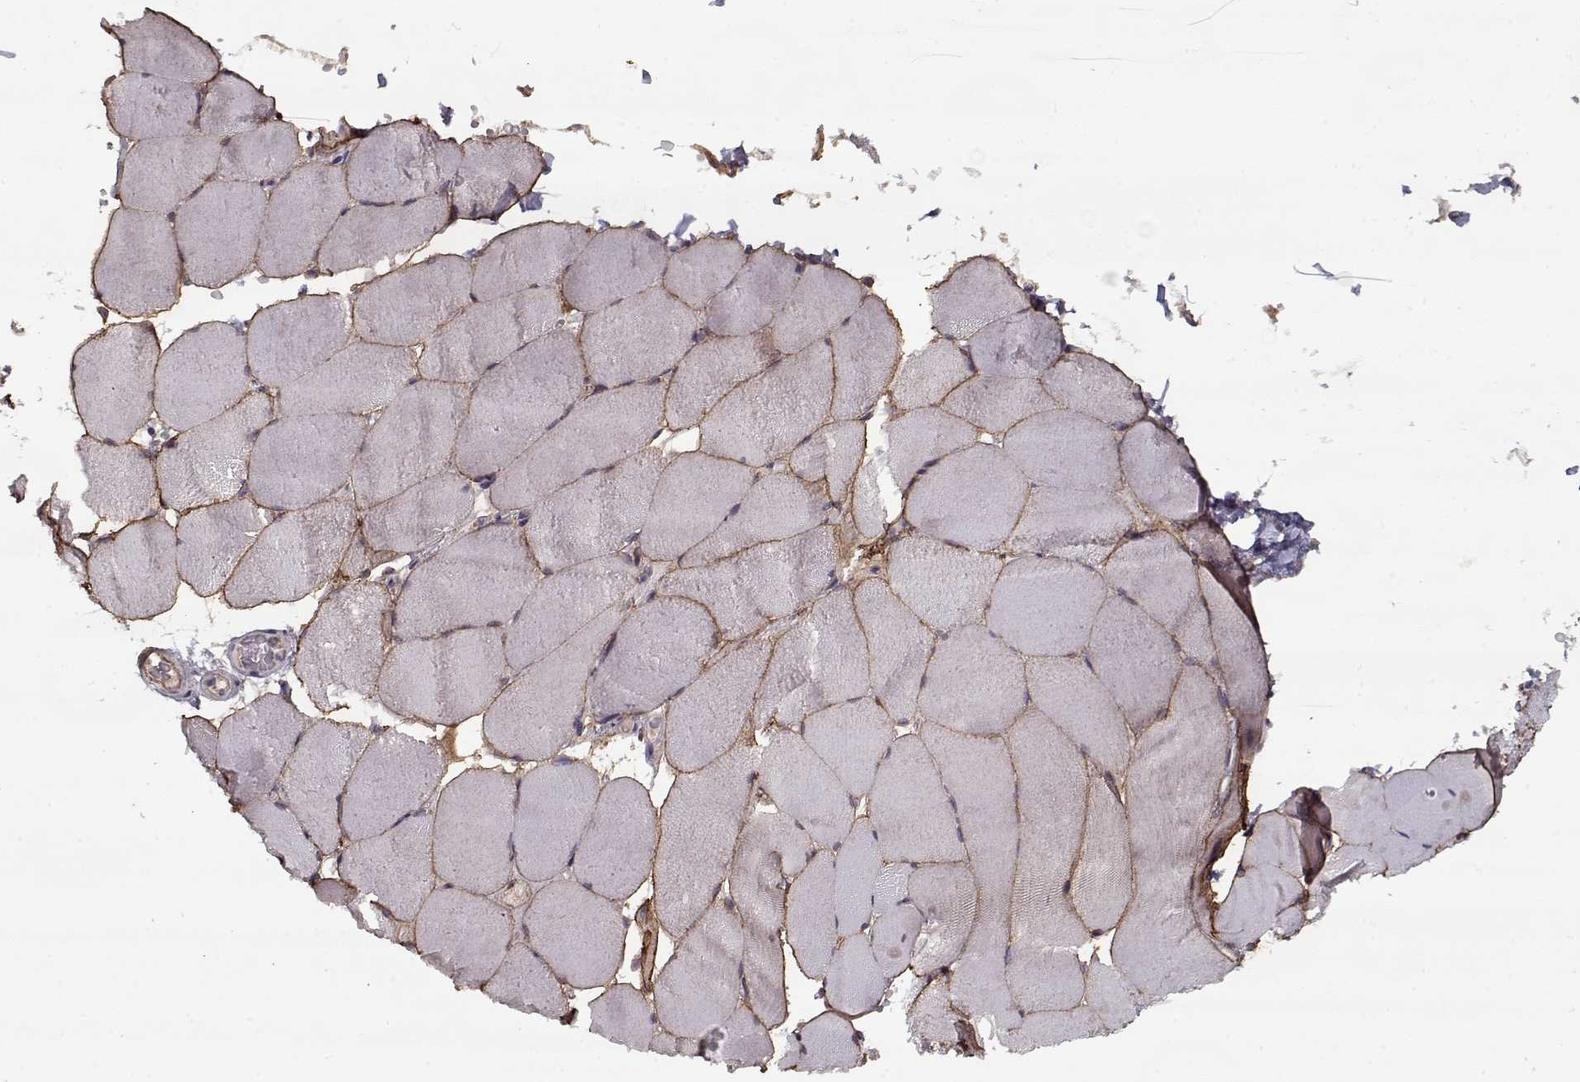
{"staining": {"intensity": "negative", "quantity": "none", "location": "none"}, "tissue": "skeletal muscle", "cell_type": "Myocytes", "image_type": "normal", "snomed": [{"axis": "morphology", "description": "Normal tissue, NOS"}, {"axis": "topography", "description": "Skeletal muscle"}], "caption": "An IHC histopathology image of benign skeletal muscle is shown. There is no staining in myocytes of skeletal muscle. (Brightfield microscopy of DAB (3,3'-diaminobenzidine) immunohistochemistry at high magnification).", "gene": "LAMA2", "patient": {"sex": "female", "age": 37}}